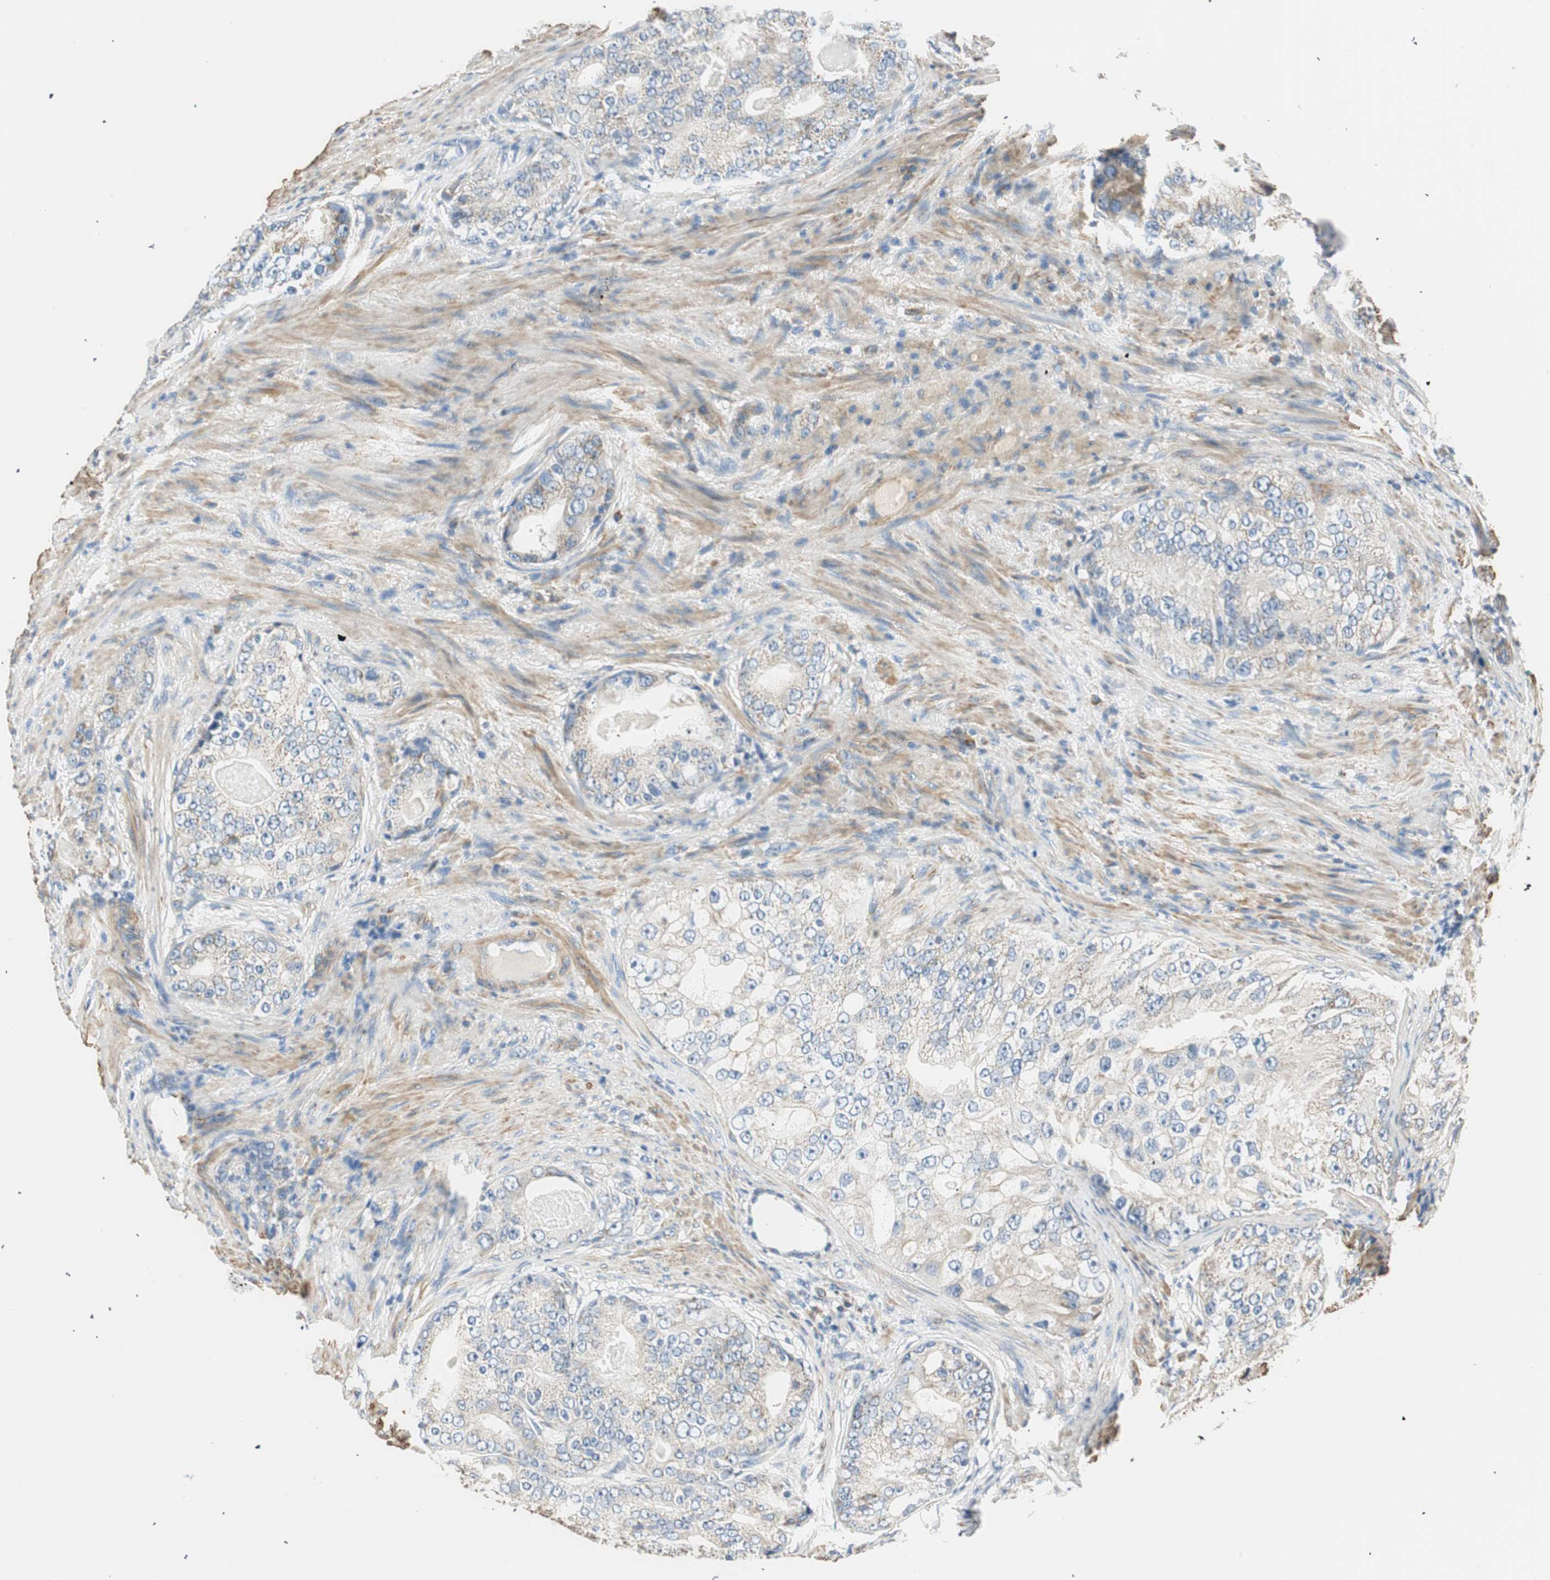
{"staining": {"intensity": "weak", "quantity": "<25%", "location": "cytoplasmic/membranous"}, "tissue": "prostate cancer", "cell_type": "Tumor cells", "image_type": "cancer", "snomed": [{"axis": "morphology", "description": "Adenocarcinoma, High grade"}, {"axis": "topography", "description": "Prostate"}], "caption": "Immunohistochemistry (IHC) of human prostate cancer shows no positivity in tumor cells. (Stains: DAB immunohistochemistry with hematoxylin counter stain, Microscopy: brightfield microscopy at high magnification).", "gene": "RORB", "patient": {"sex": "male", "age": 66}}